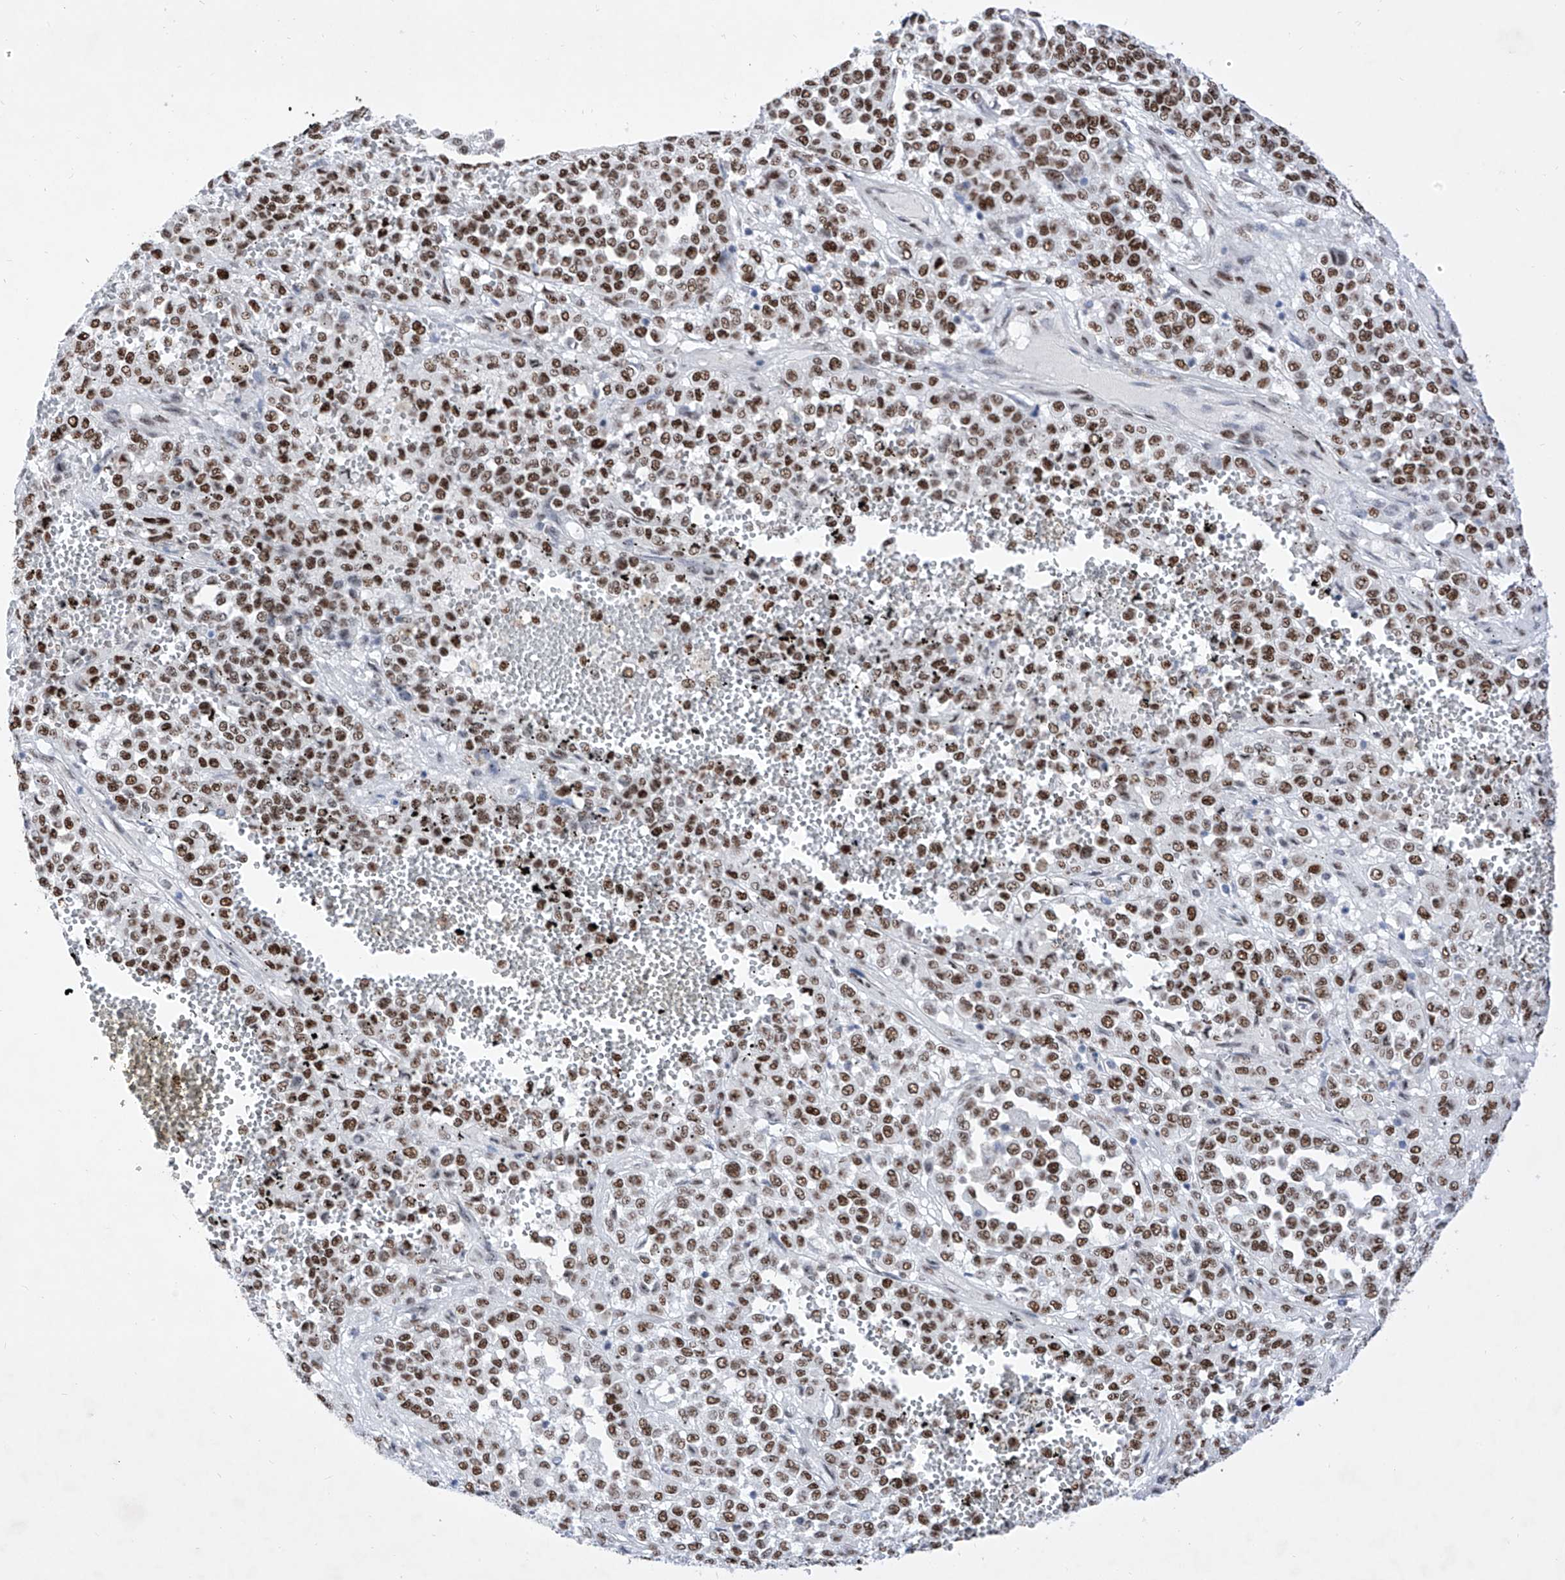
{"staining": {"intensity": "strong", "quantity": ">75%", "location": "nuclear"}, "tissue": "melanoma", "cell_type": "Tumor cells", "image_type": "cancer", "snomed": [{"axis": "morphology", "description": "Malignant melanoma, Metastatic site"}, {"axis": "topography", "description": "Pancreas"}], "caption": "The image exhibits immunohistochemical staining of malignant melanoma (metastatic site). There is strong nuclear staining is appreciated in about >75% of tumor cells.", "gene": "ATN1", "patient": {"sex": "female", "age": 30}}